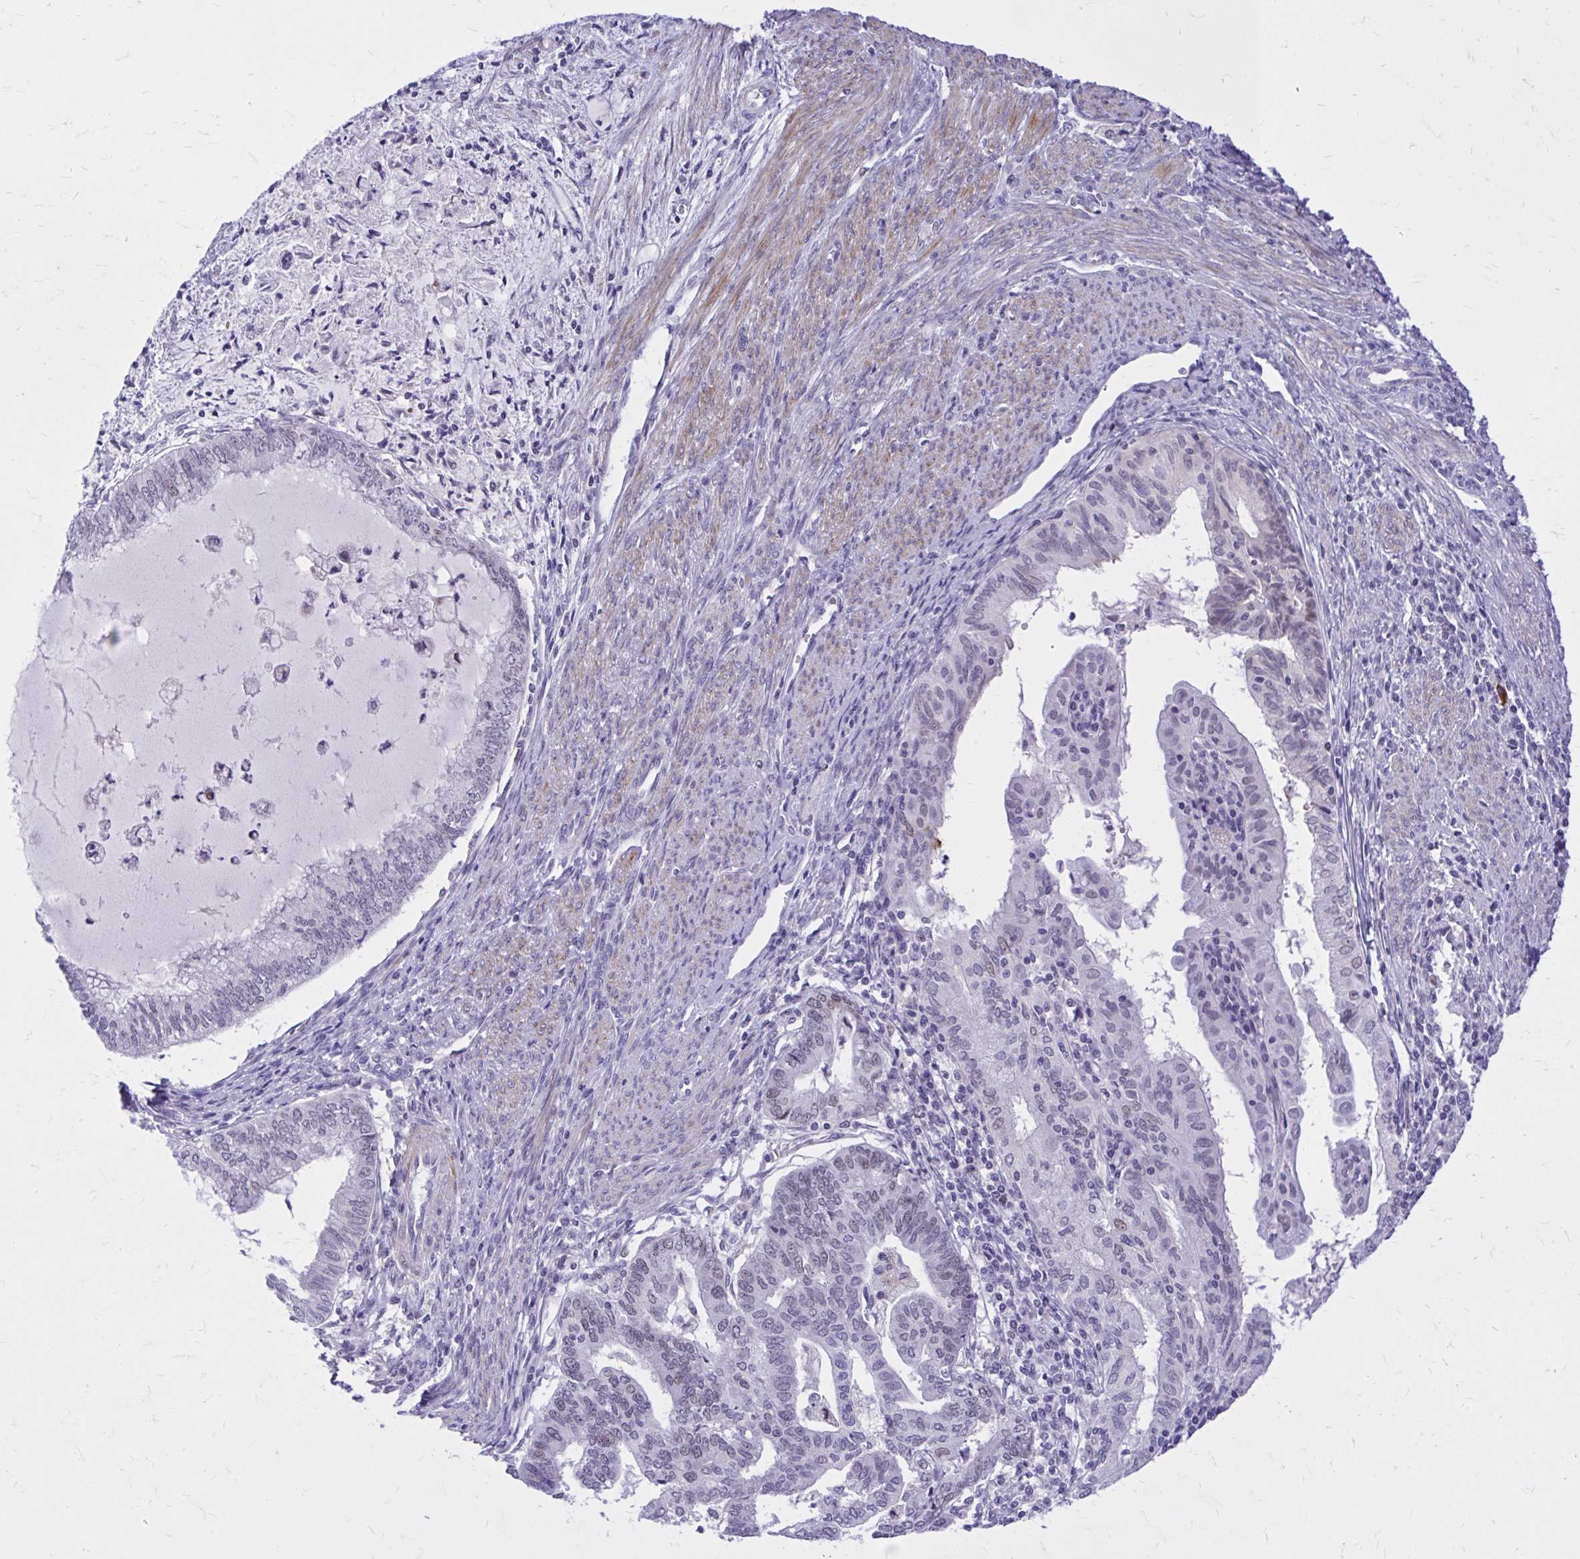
{"staining": {"intensity": "weak", "quantity": "<25%", "location": "nuclear"}, "tissue": "endometrial cancer", "cell_type": "Tumor cells", "image_type": "cancer", "snomed": [{"axis": "morphology", "description": "Adenocarcinoma, NOS"}, {"axis": "topography", "description": "Endometrium"}], "caption": "High power microscopy photomicrograph of an immunohistochemistry (IHC) photomicrograph of endometrial cancer (adenocarcinoma), revealing no significant expression in tumor cells.", "gene": "ZBTB25", "patient": {"sex": "female", "age": 79}}